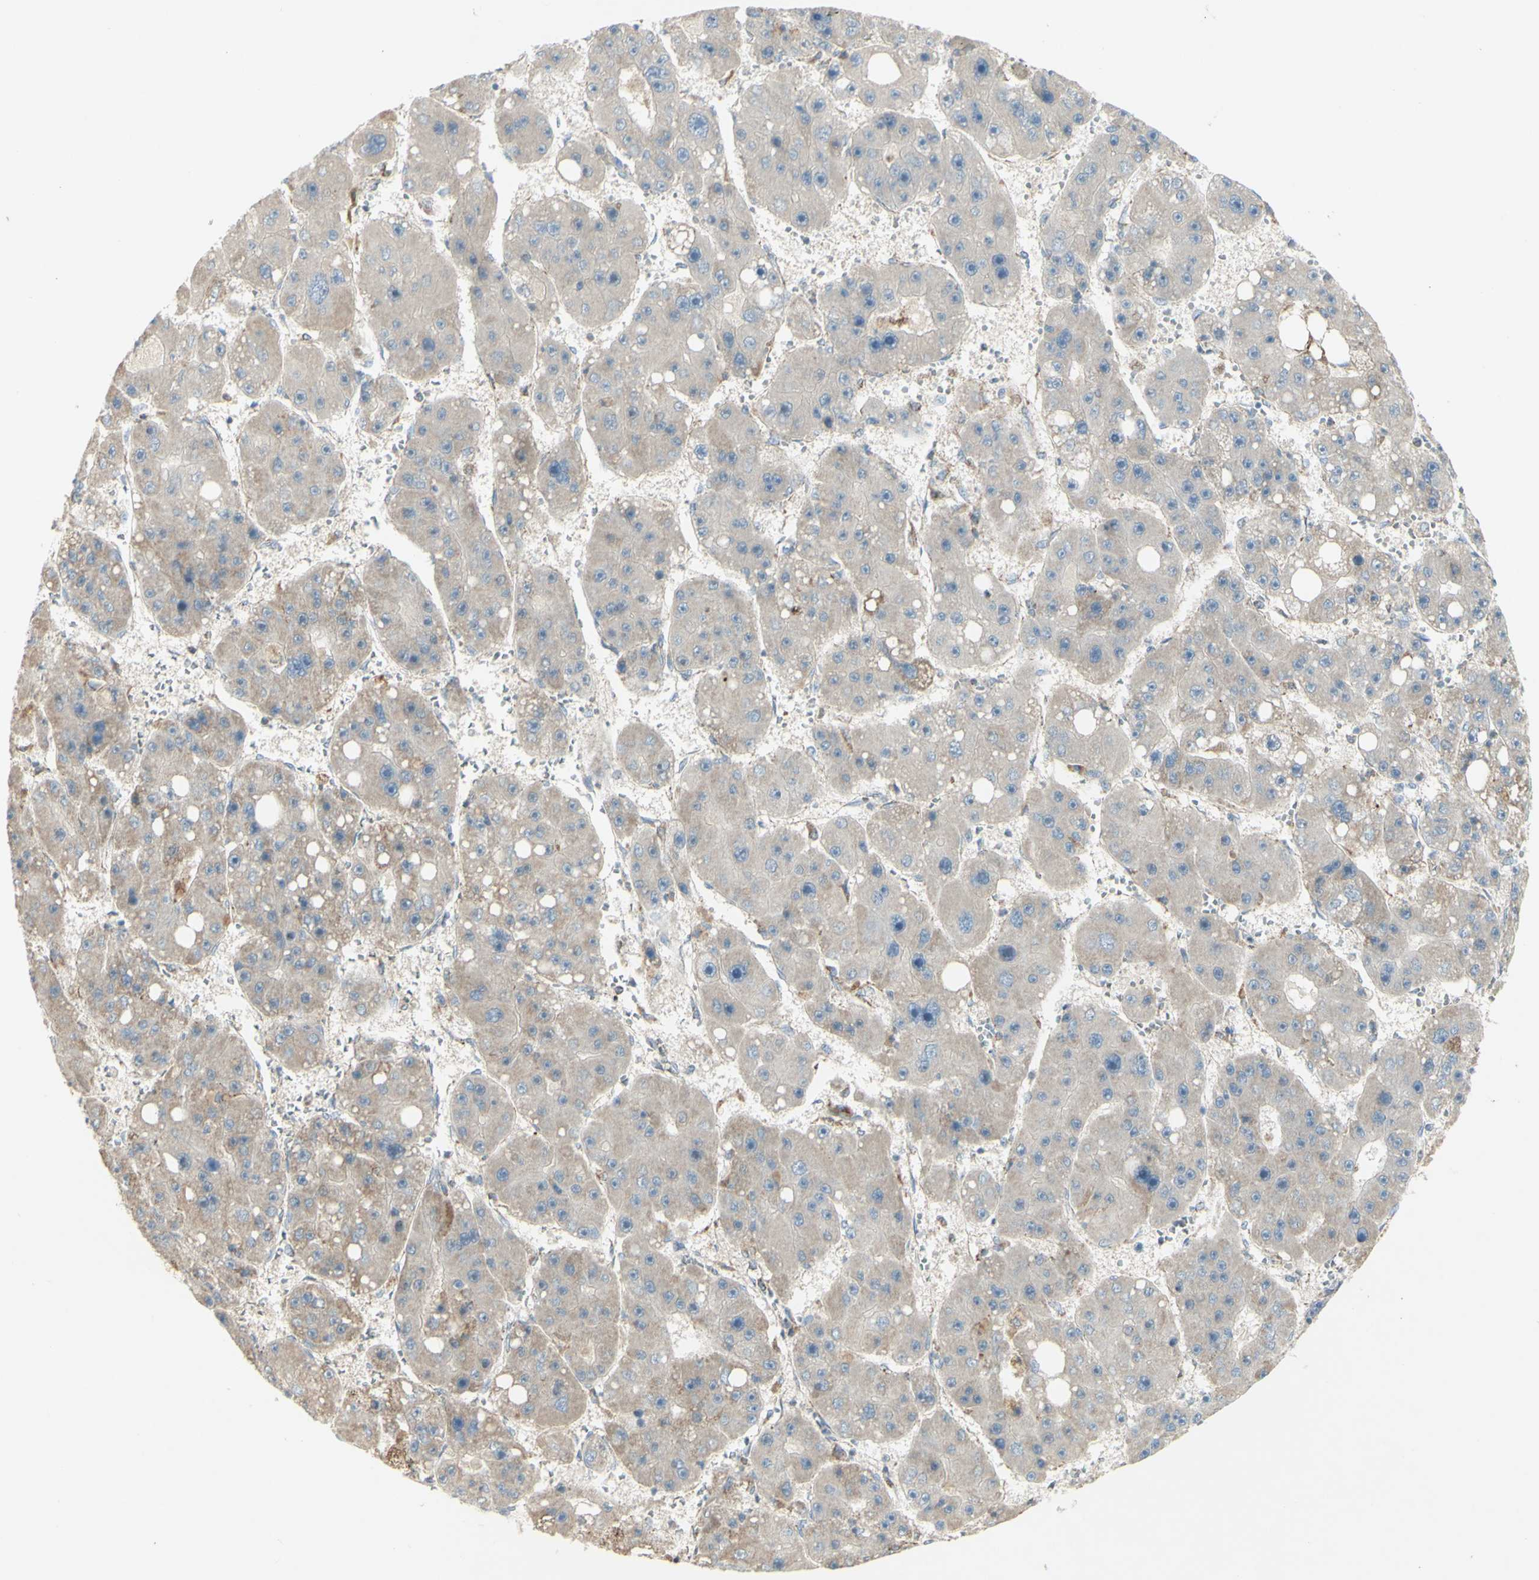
{"staining": {"intensity": "weak", "quantity": "<25%", "location": "cytoplasmic/membranous"}, "tissue": "liver cancer", "cell_type": "Tumor cells", "image_type": "cancer", "snomed": [{"axis": "morphology", "description": "Carcinoma, Hepatocellular, NOS"}, {"axis": "topography", "description": "Liver"}], "caption": "A high-resolution image shows immunohistochemistry (IHC) staining of liver cancer, which exhibits no significant expression in tumor cells.", "gene": "CNTNAP1", "patient": {"sex": "female", "age": 61}}